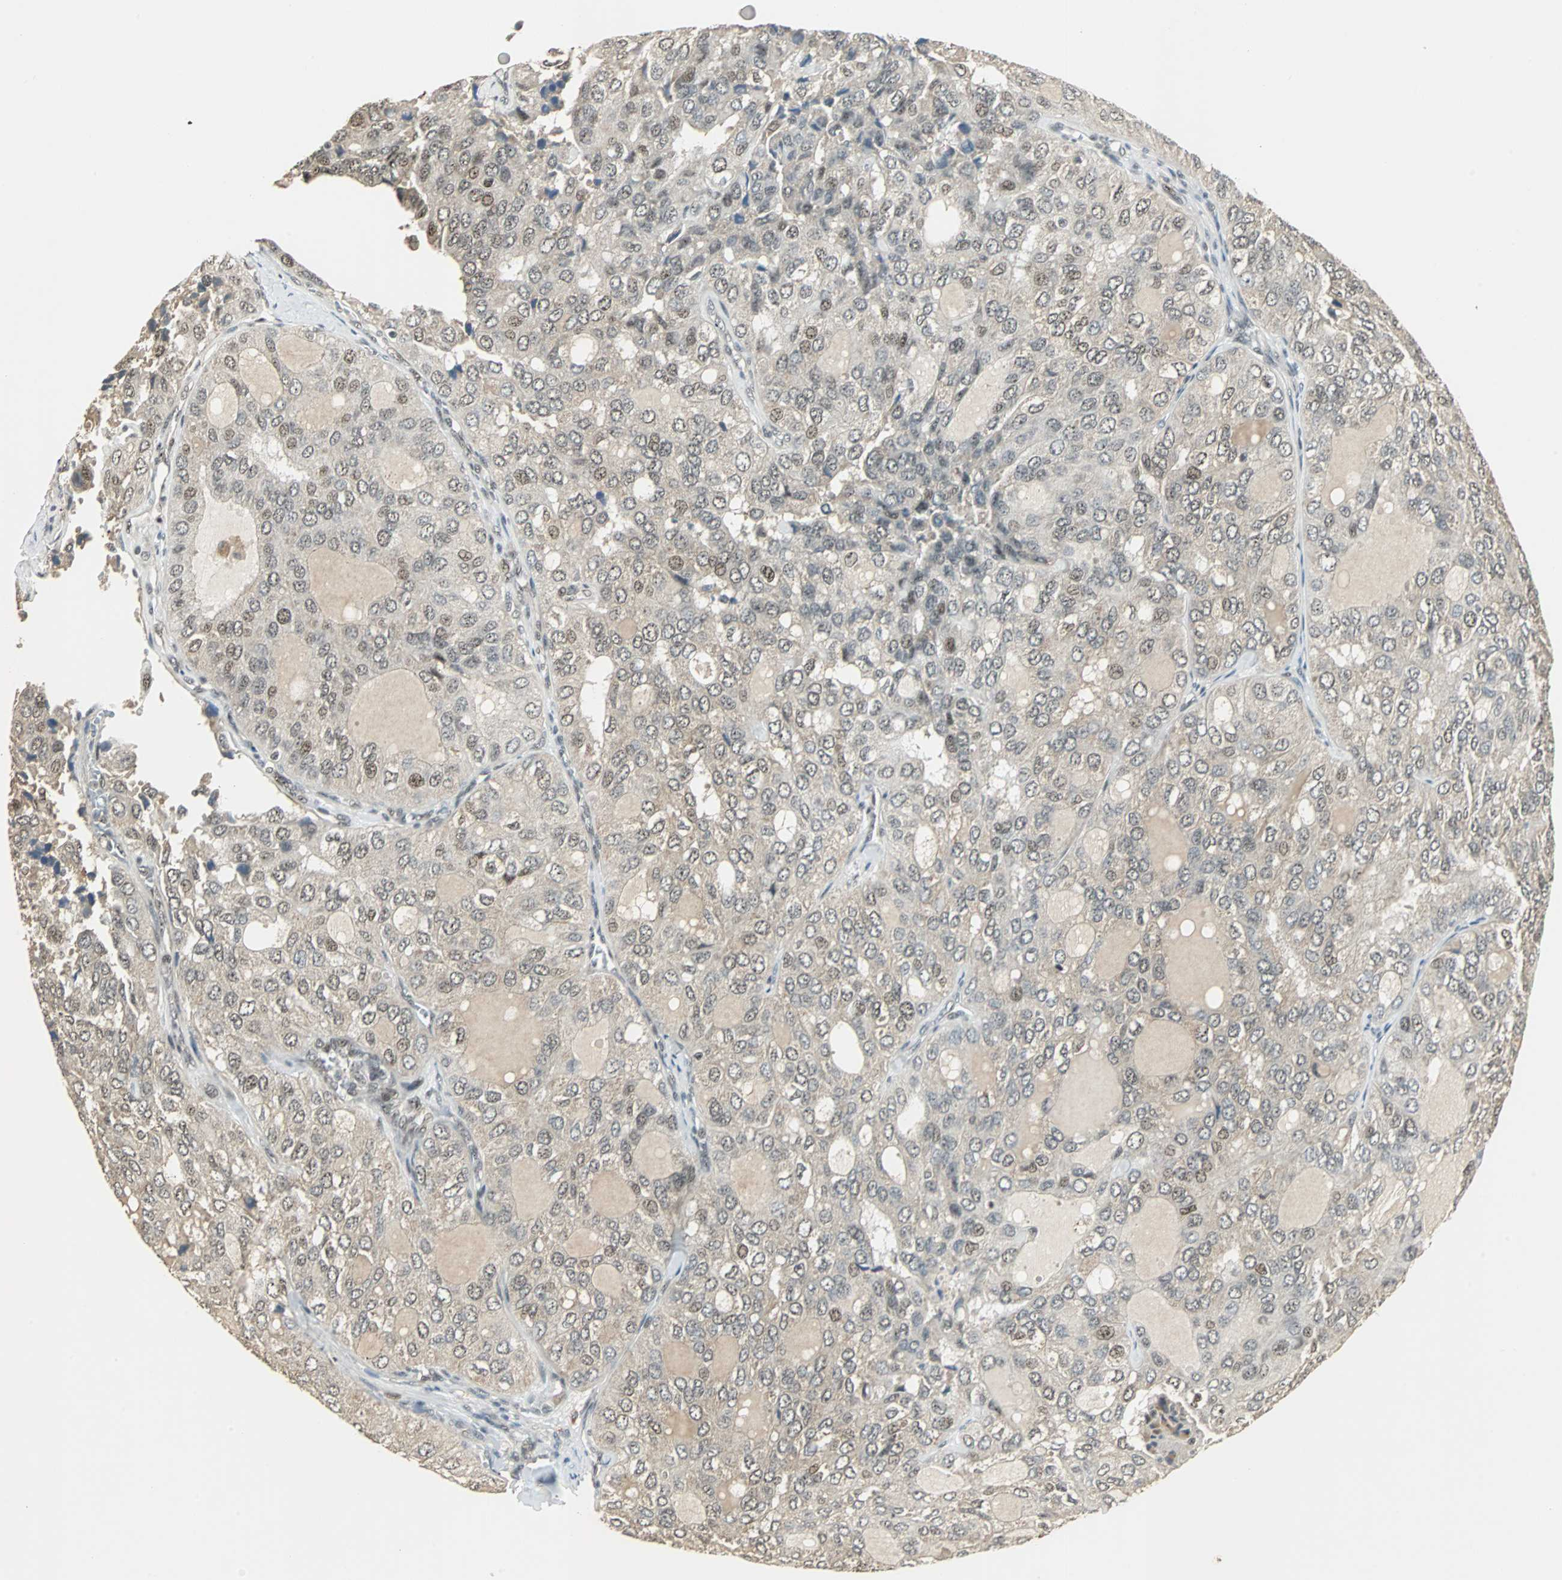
{"staining": {"intensity": "moderate", "quantity": "<25%", "location": "nuclear"}, "tissue": "thyroid cancer", "cell_type": "Tumor cells", "image_type": "cancer", "snomed": [{"axis": "morphology", "description": "Follicular adenoma carcinoma, NOS"}, {"axis": "topography", "description": "Thyroid gland"}], "caption": "Immunohistochemical staining of human thyroid cancer shows moderate nuclear protein positivity in about <25% of tumor cells.", "gene": "MED4", "patient": {"sex": "male", "age": 75}}